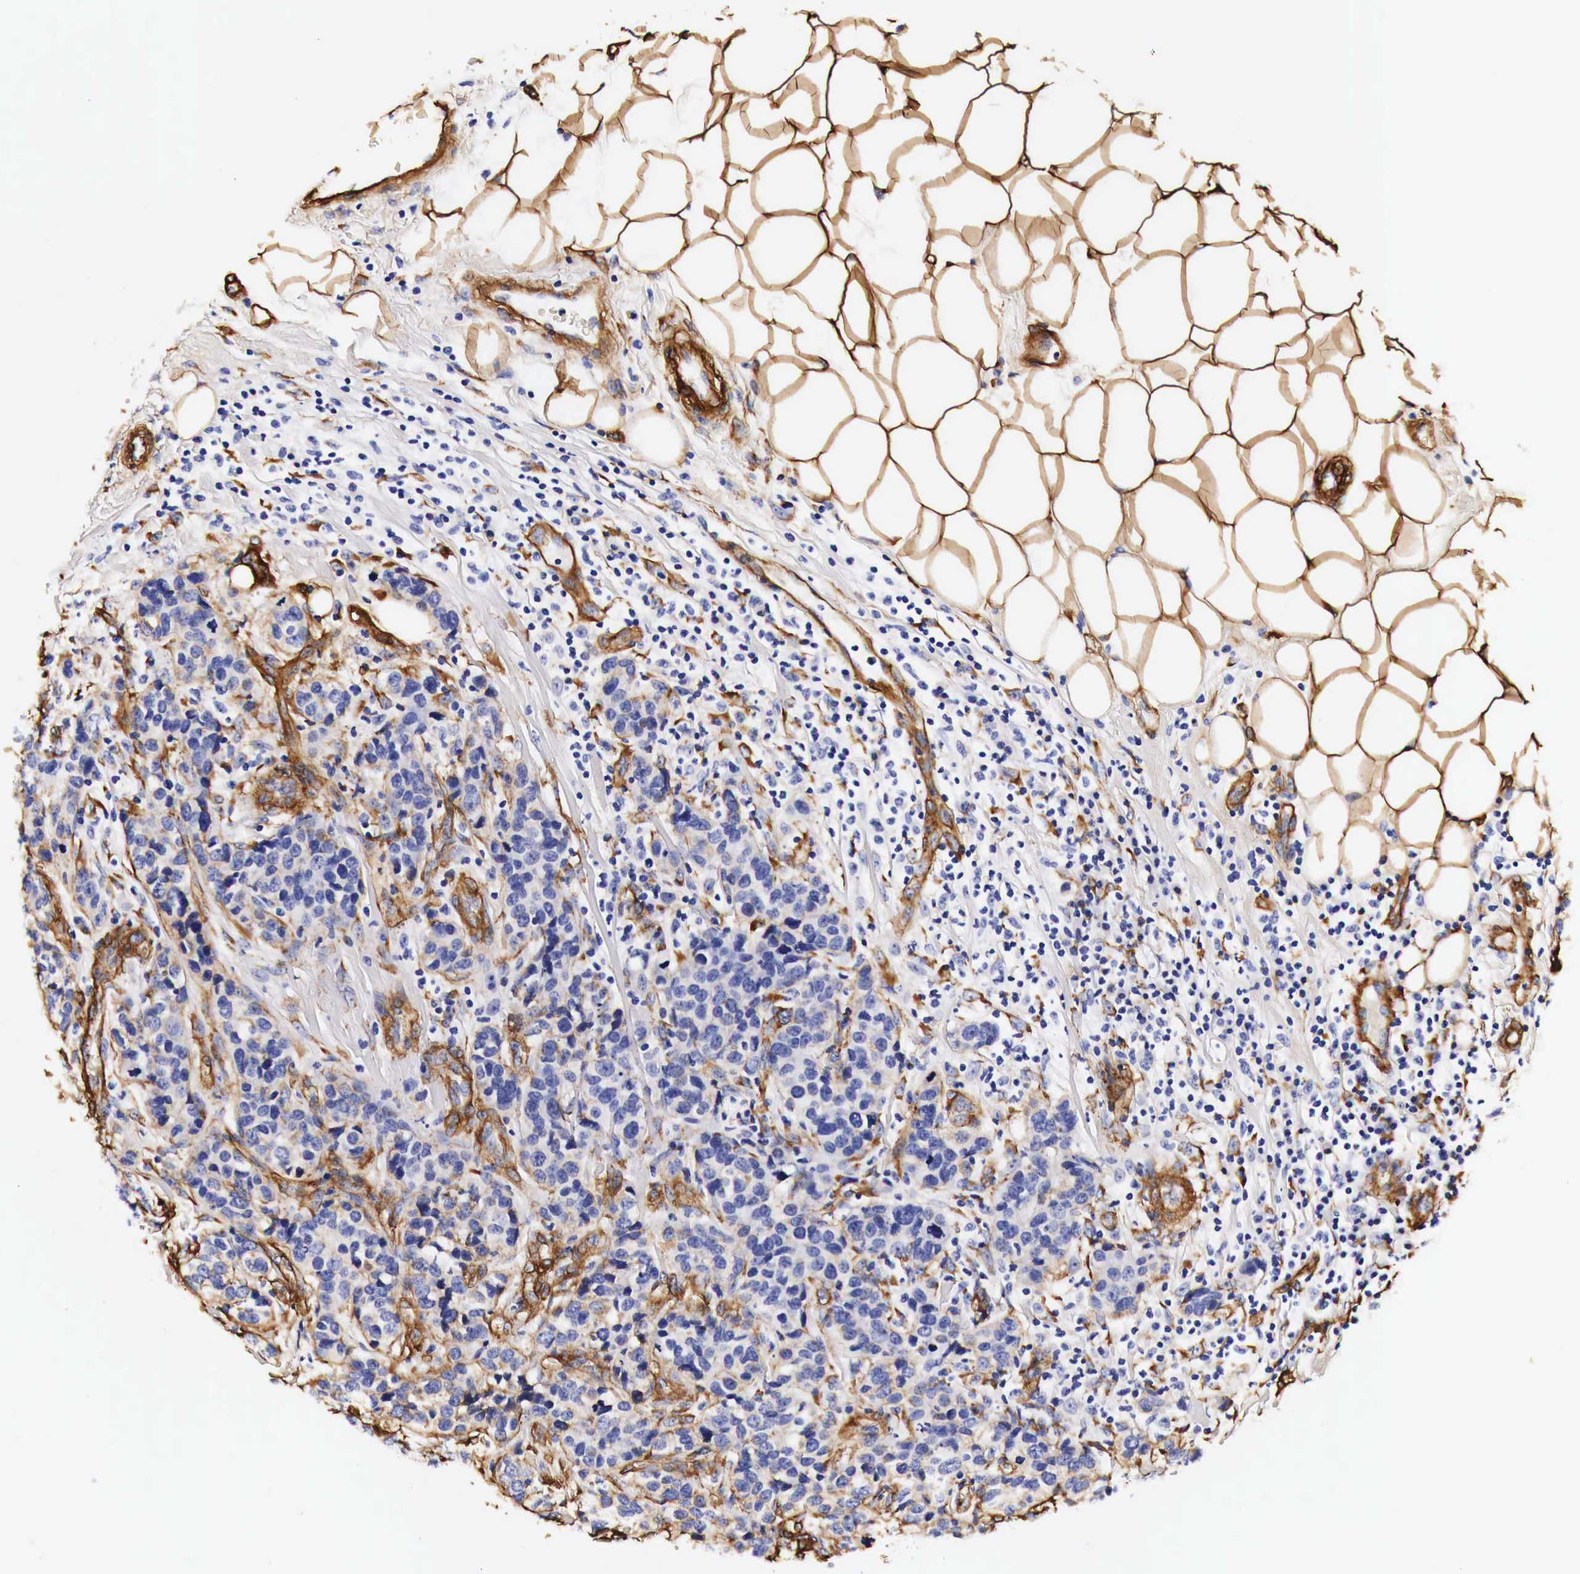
{"staining": {"intensity": "negative", "quantity": "none", "location": "none"}, "tissue": "breast cancer", "cell_type": "Tumor cells", "image_type": "cancer", "snomed": [{"axis": "morphology", "description": "Duct carcinoma"}, {"axis": "topography", "description": "Breast"}], "caption": "Immunohistochemistry micrograph of breast invasive ductal carcinoma stained for a protein (brown), which displays no expression in tumor cells.", "gene": "LAMB2", "patient": {"sex": "female", "age": 91}}